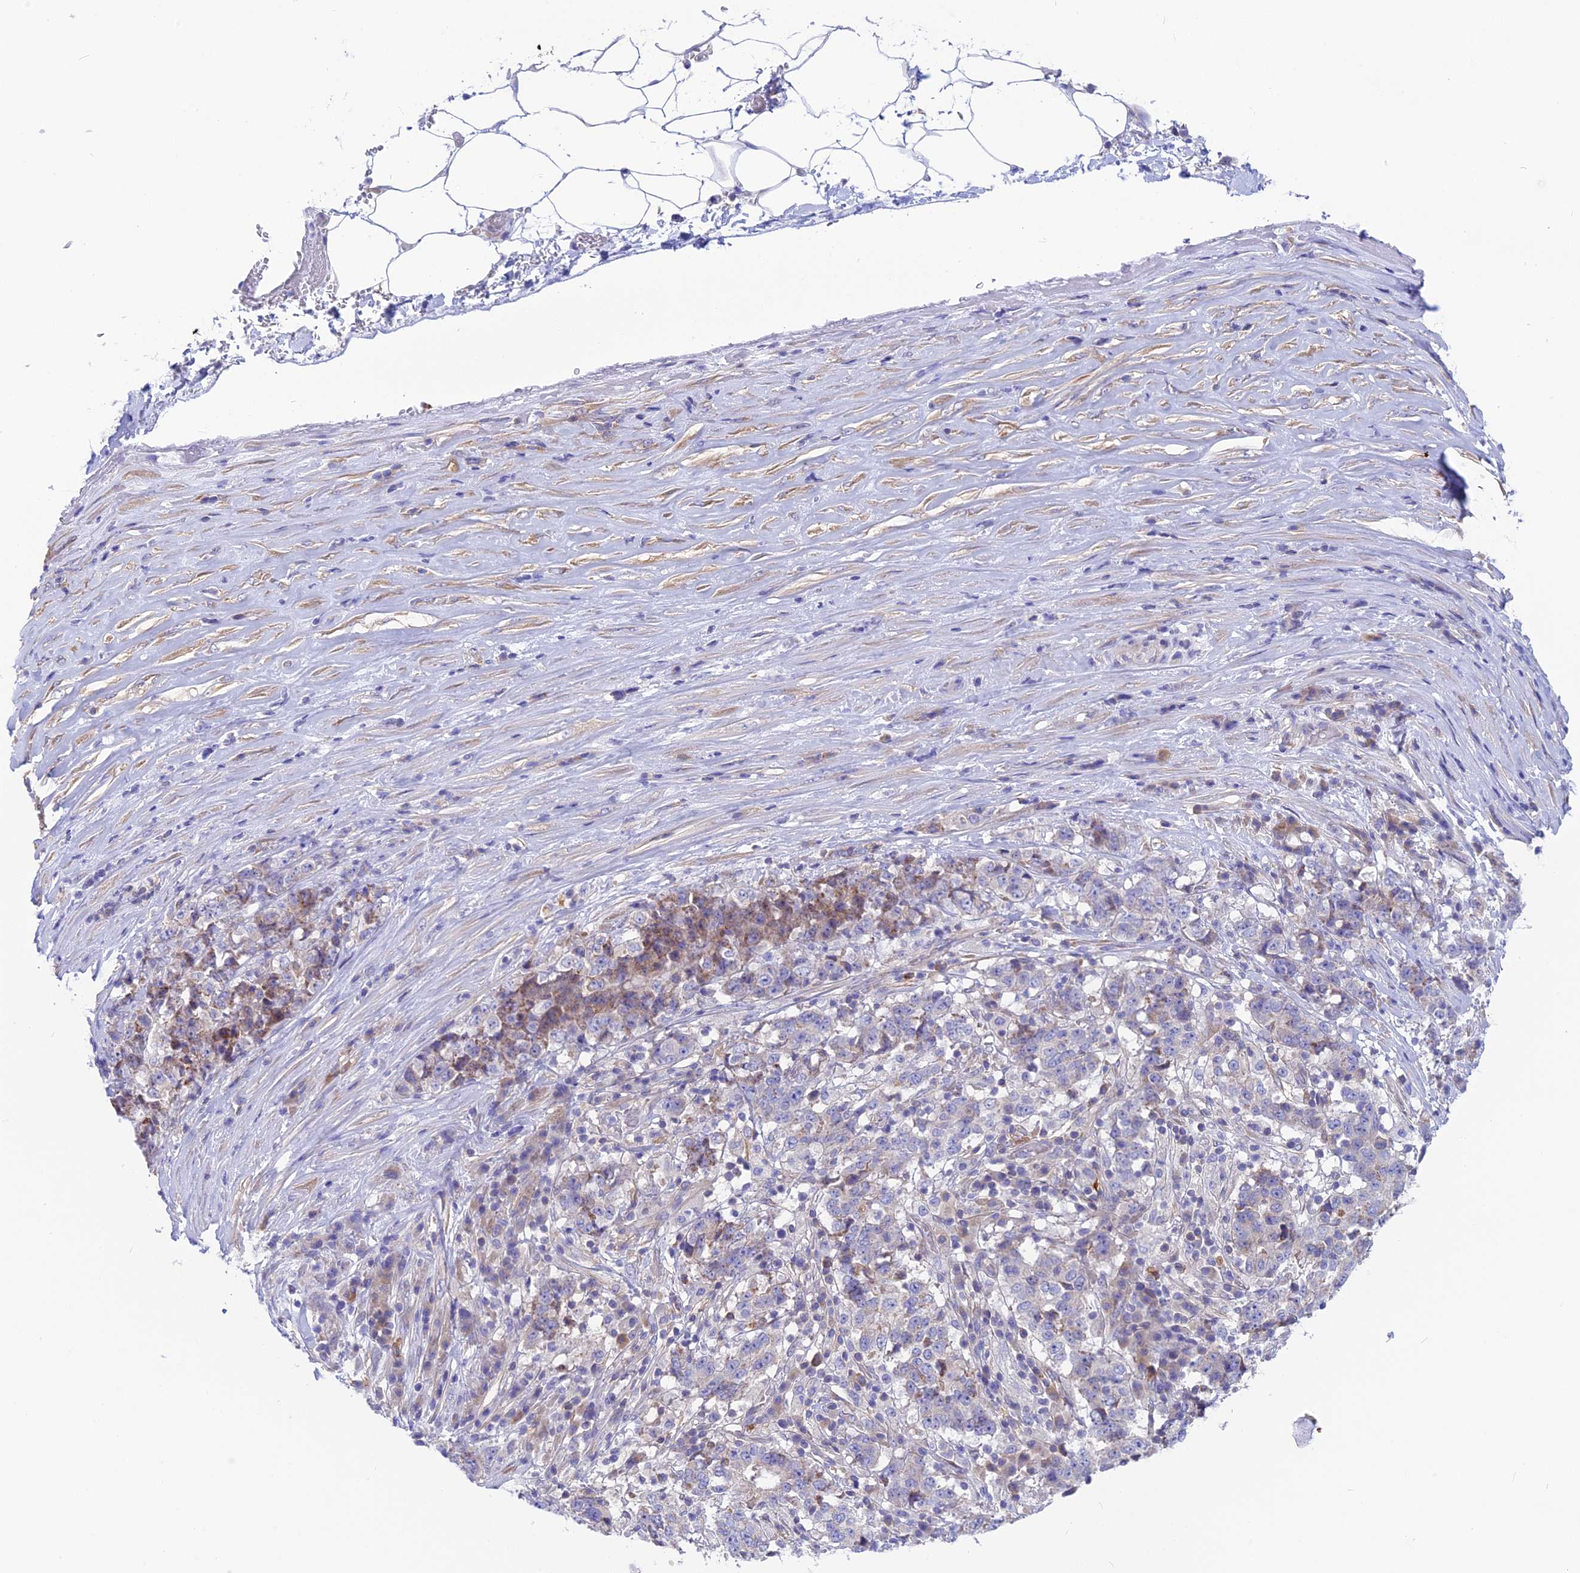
{"staining": {"intensity": "negative", "quantity": "none", "location": "none"}, "tissue": "stomach cancer", "cell_type": "Tumor cells", "image_type": "cancer", "snomed": [{"axis": "morphology", "description": "Adenocarcinoma, NOS"}, {"axis": "topography", "description": "Stomach"}], "caption": "DAB (3,3'-diaminobenzidine) immunohistochemical staining of stomach cancer reveals no significant expression in tumor cells.", "gene": "LZTFL1", "patient": {"sex": "male", "age": 59}}